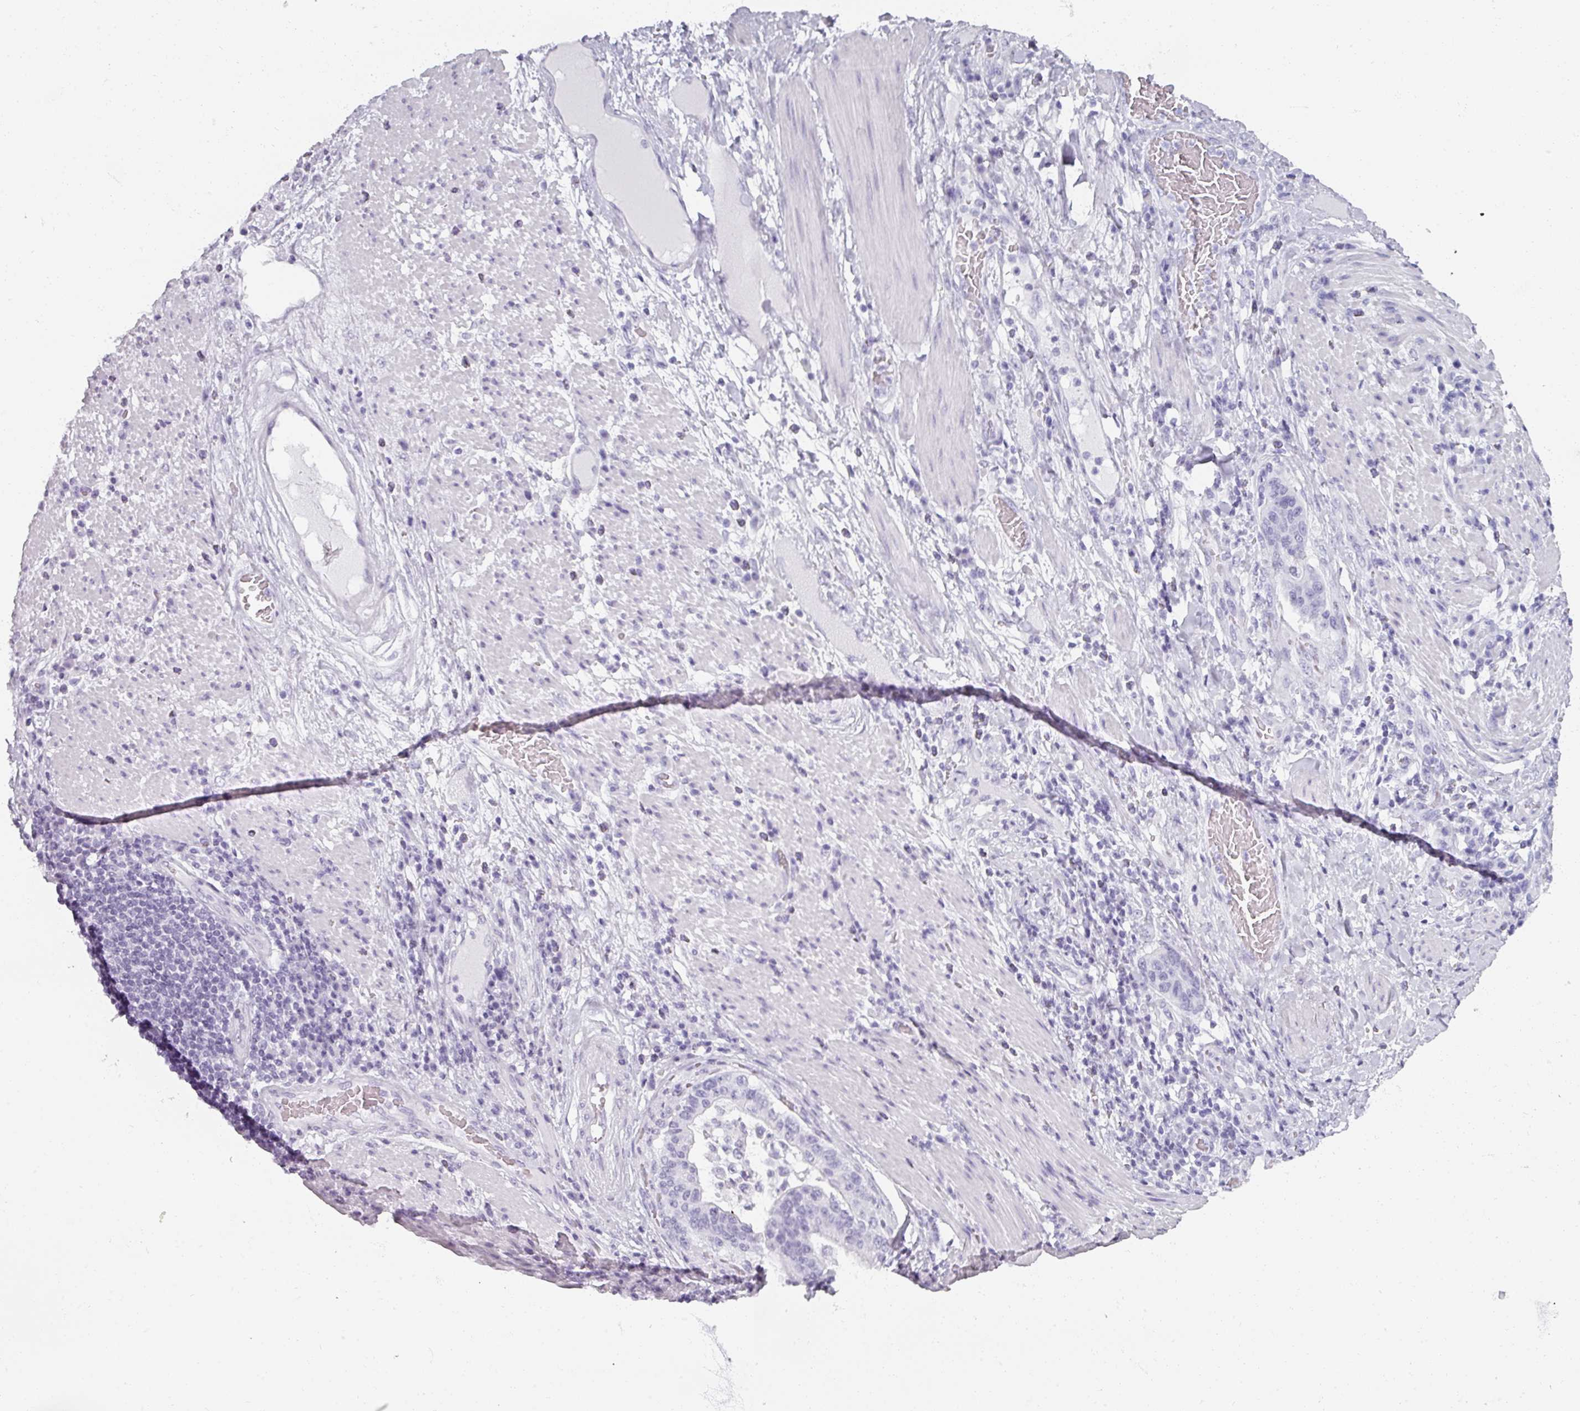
{"staining": {"intensity": "negative", "quantity": "none", "location": "none"}, "tissue": "stomach cancer", "cell_type": "Tumor cells", "image_type": "cancer", "snomed": [{"axis": "morphology", "description": "Normal tissue, NOS"}, {"axis": "morphology", "description": "Adenocarcinoma, NOS"}, {"axis": "topography", "description": "Stomach"}], "caption": "DAB immunohistochemical staining of human stomach cancer (adenocarcinoma) displays no significant staining in tumor cells.", "gene": "REG3G", "patient": {"sex": "female", "age": 64}}